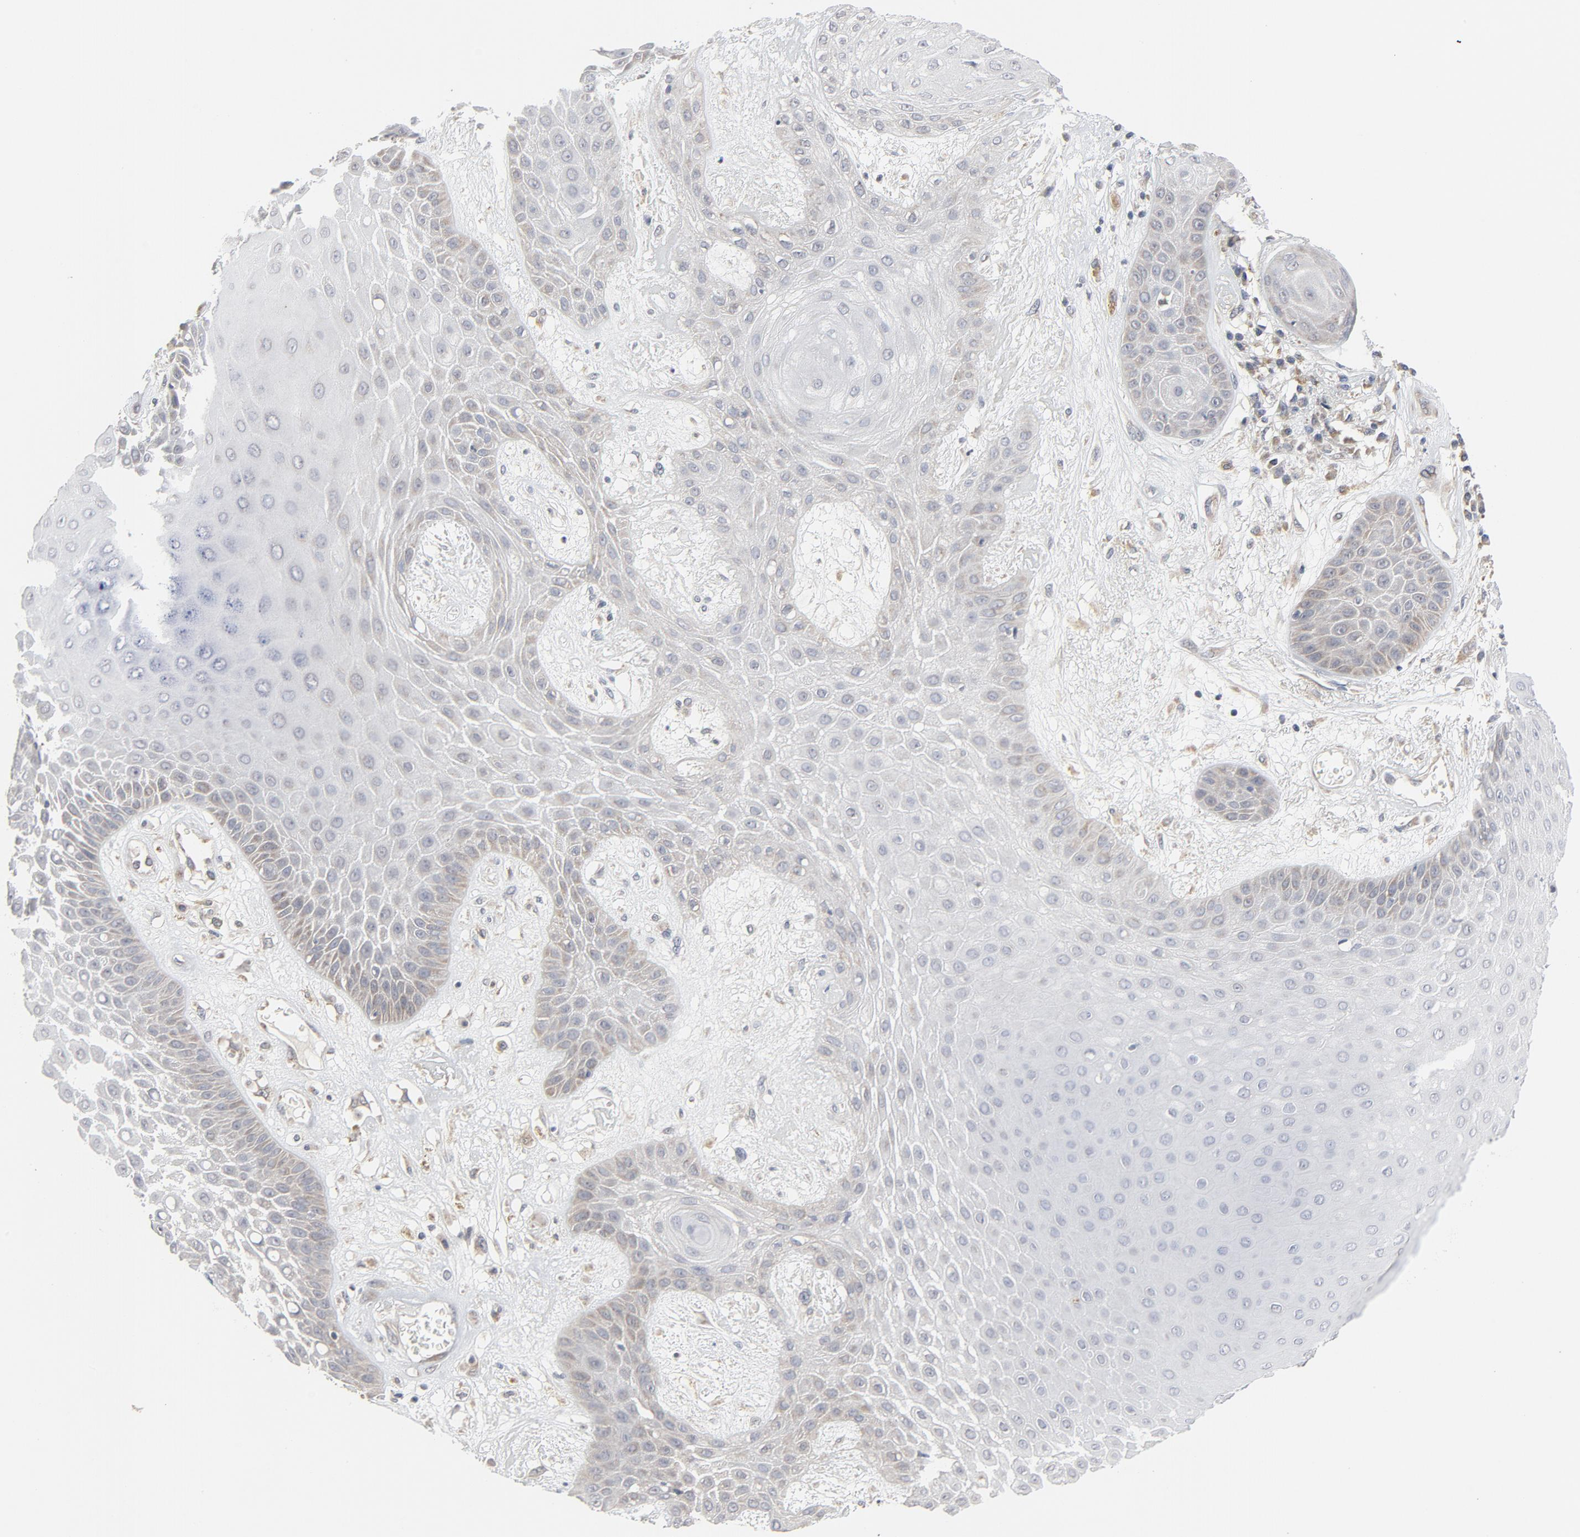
{"staining": {"intensity": "weak", "quantity": ">75%", "location": "cytoplasmic/membranous"}, "tissue": "skin cancer", "cell_type": "Tumor cells", "image_type": "cancer", "snomed": [{"axis": "morphology", "description": "Squamous cell carcinoma, NOS"}, {"axis": "topography", "description": "Skin"}], "caption": "Skin cancer (squamous cell carcinoma) stained with immunohistochemistry reveals weak cytoplasmic/membranous staining in approximately >75% of tumor cells.", "gene": "C14orf119", "patient": {"sex": "male", "age": 65}}